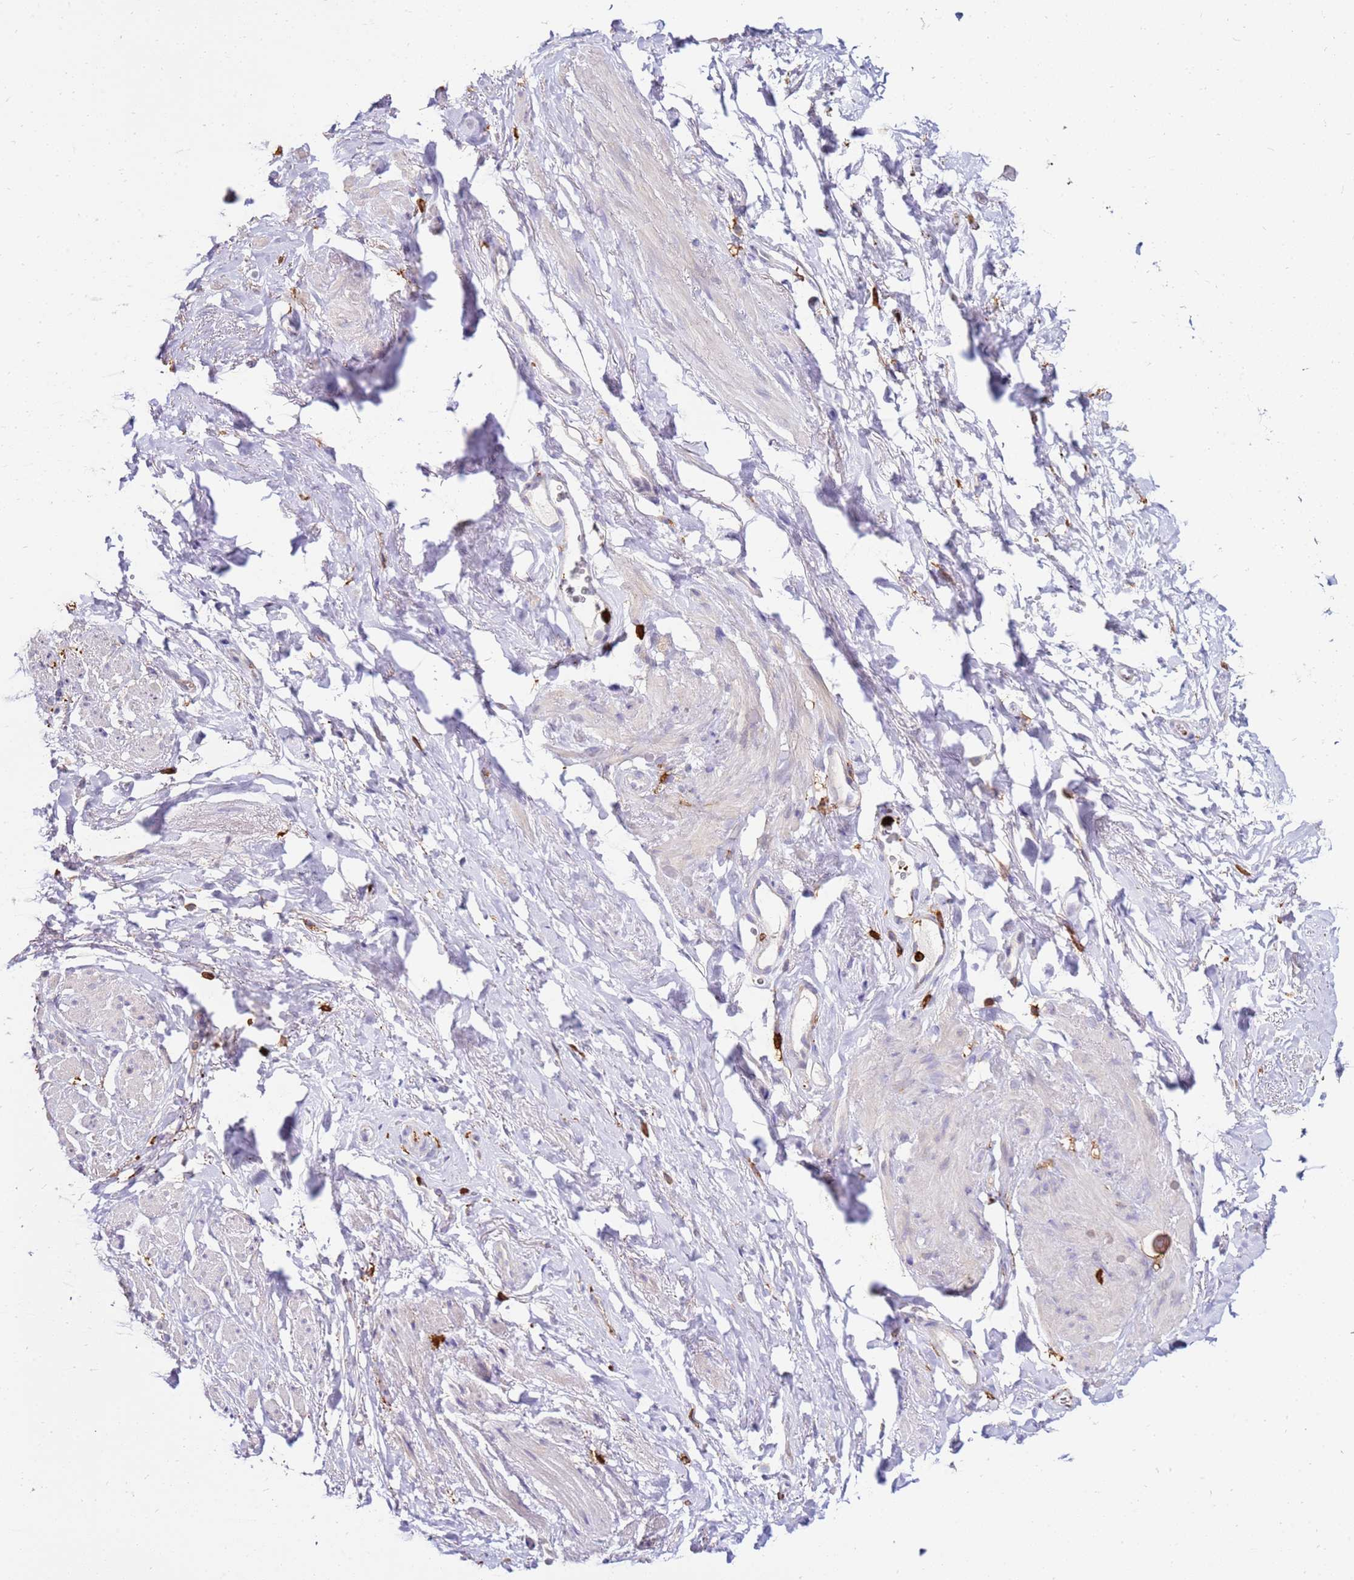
{"staining": {"intensity": "negative", "quantity": "none", "location": "none"}, "tissue": "smooth muscle", "cell_type": "Smooth muscle cells", "image_type": "normal", "snomed": [{"axis": "morphology", "description": "Normal tissue, NOS"}, {"axis": "topography", "description": "Smooth muscle"}, {"axis": "topography", "description": "Peripheral nerve tissue"}], "caption": "Smooth muscle cells show no significant protein staining in benign smooth muscle.", "gene": "CORO1A", "patient": {"sex": "male", "age": 69}}